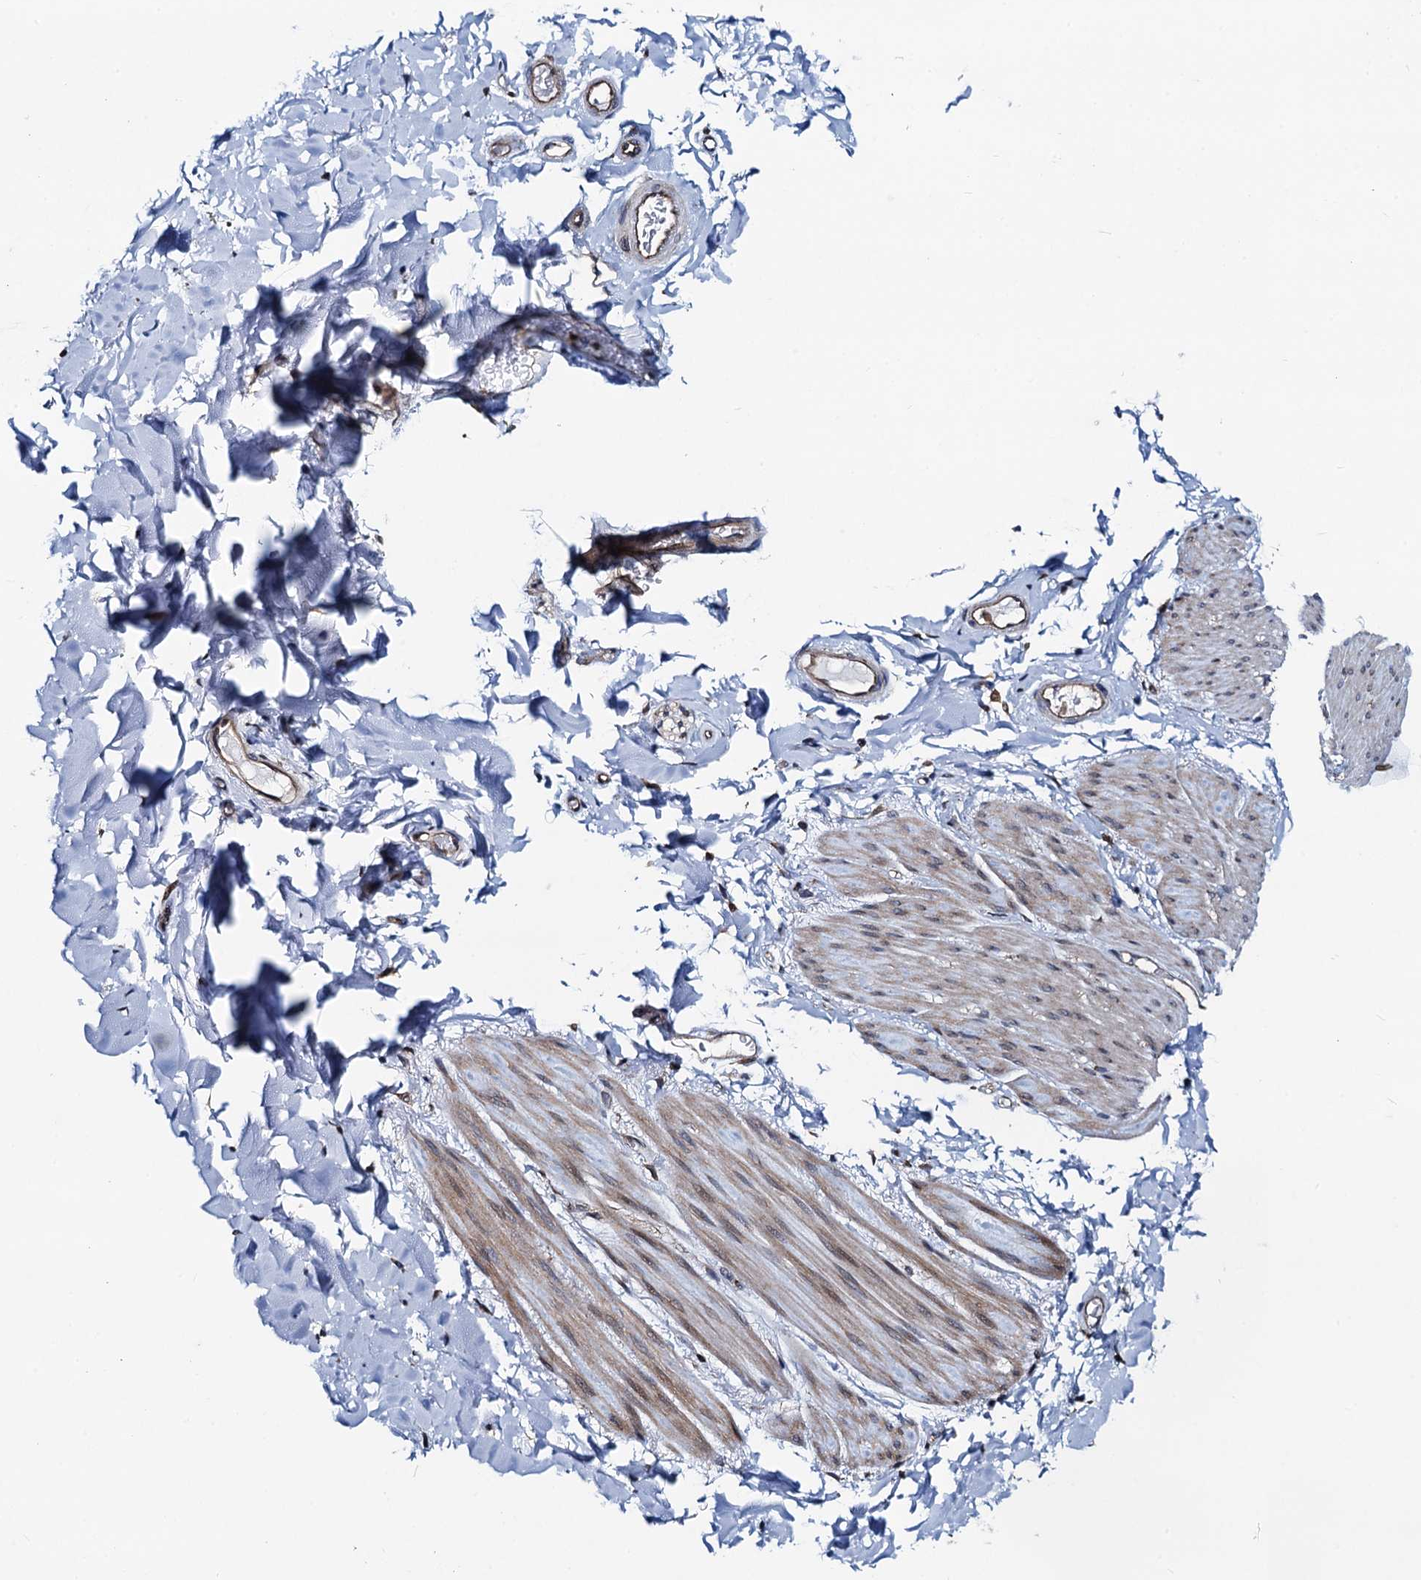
{"staining": {"intensity": "negative", "quantity": "none", "location": "none"}, "tissue": "adipose tissue", "cell_type": "Adipocytes", "image_type": "normal", "snomed": [{"axis": "morphology", "description": "Normal tissue, NOS"}, {"axis": "topography", "description": "Colon"}, {"axis": "topography", "description": "Peripheral nerve tissue"}], "caption": "This micrograph is of normal adipose tissue stained with immunohistochemistry (IHC) to label a protein in brown with the nuclei are counter-stained blue. There is no staining in adipocytes. (DAB immunohistochemistry visualized using brightfield microscopy, high magnification).", "gene": "RNF125", "patient": {"sex": "female", "age": 61}}